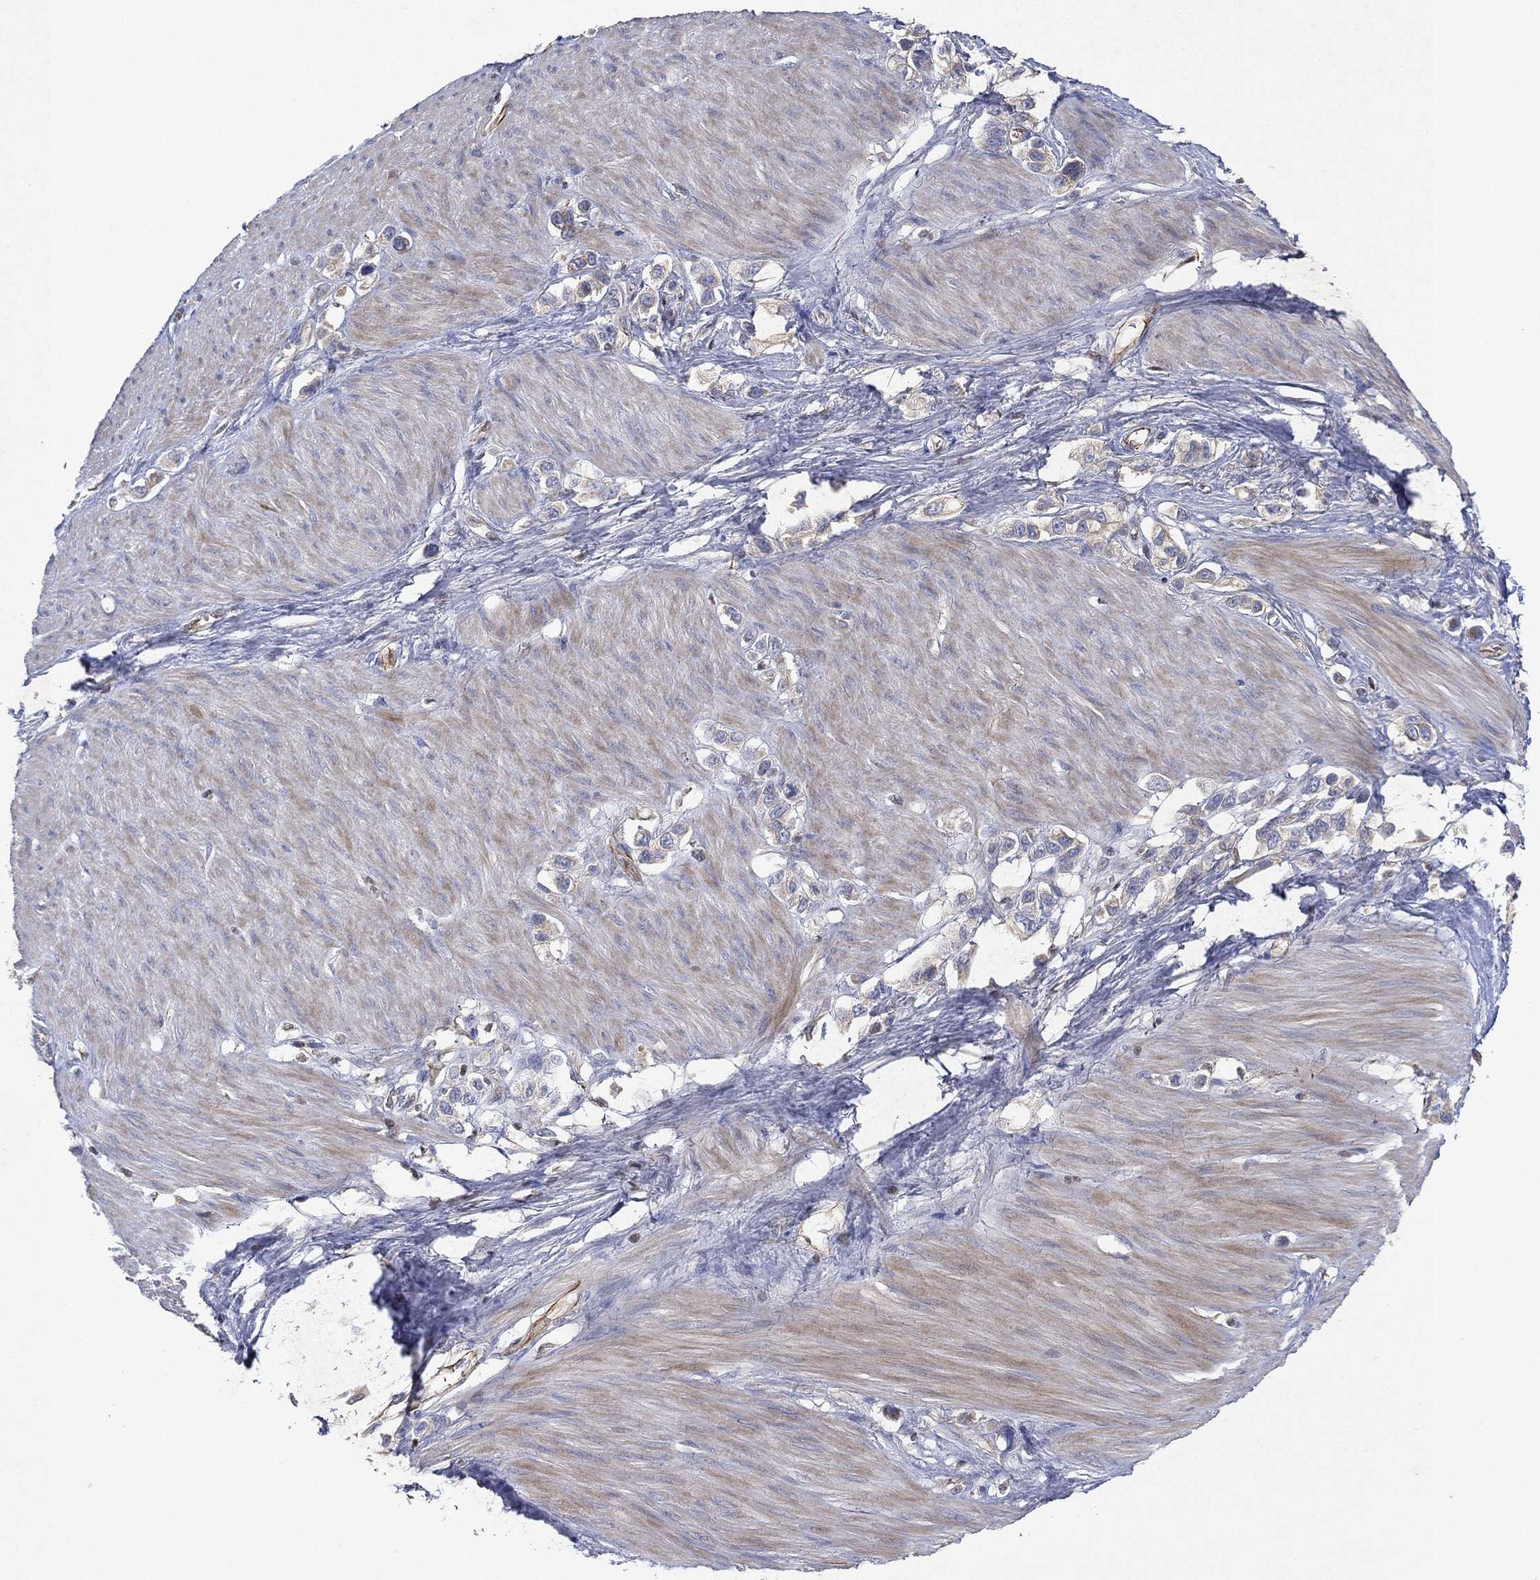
{"staining": {"intensity": "negative", "quantity": "none", "location": "none"}, "tissue": "stomach cancer", "cell_type": "Tumor cells", "image_type": "cancer", "snomed": [{"axis": "morphology", "description": "Normal tissue, NOS"}, {"axis": "morphology", "description": "Adenocarcinoma, NOS"}, {"axis": "morphology", "description": "Adenocarcinoma, High grade"}, {"axis": "topography", "description": "Stomach, upper"}, {"axis": "topography", "description": "Stomach"}], "caption": "Immunohistochemistry (IHC) of stomach cancer (adenocarcinoma (high-grade)) demonstrates no staining in tumor cells.", "gene": "FLI1", "patient": {"sex": "female", "age": 65}}